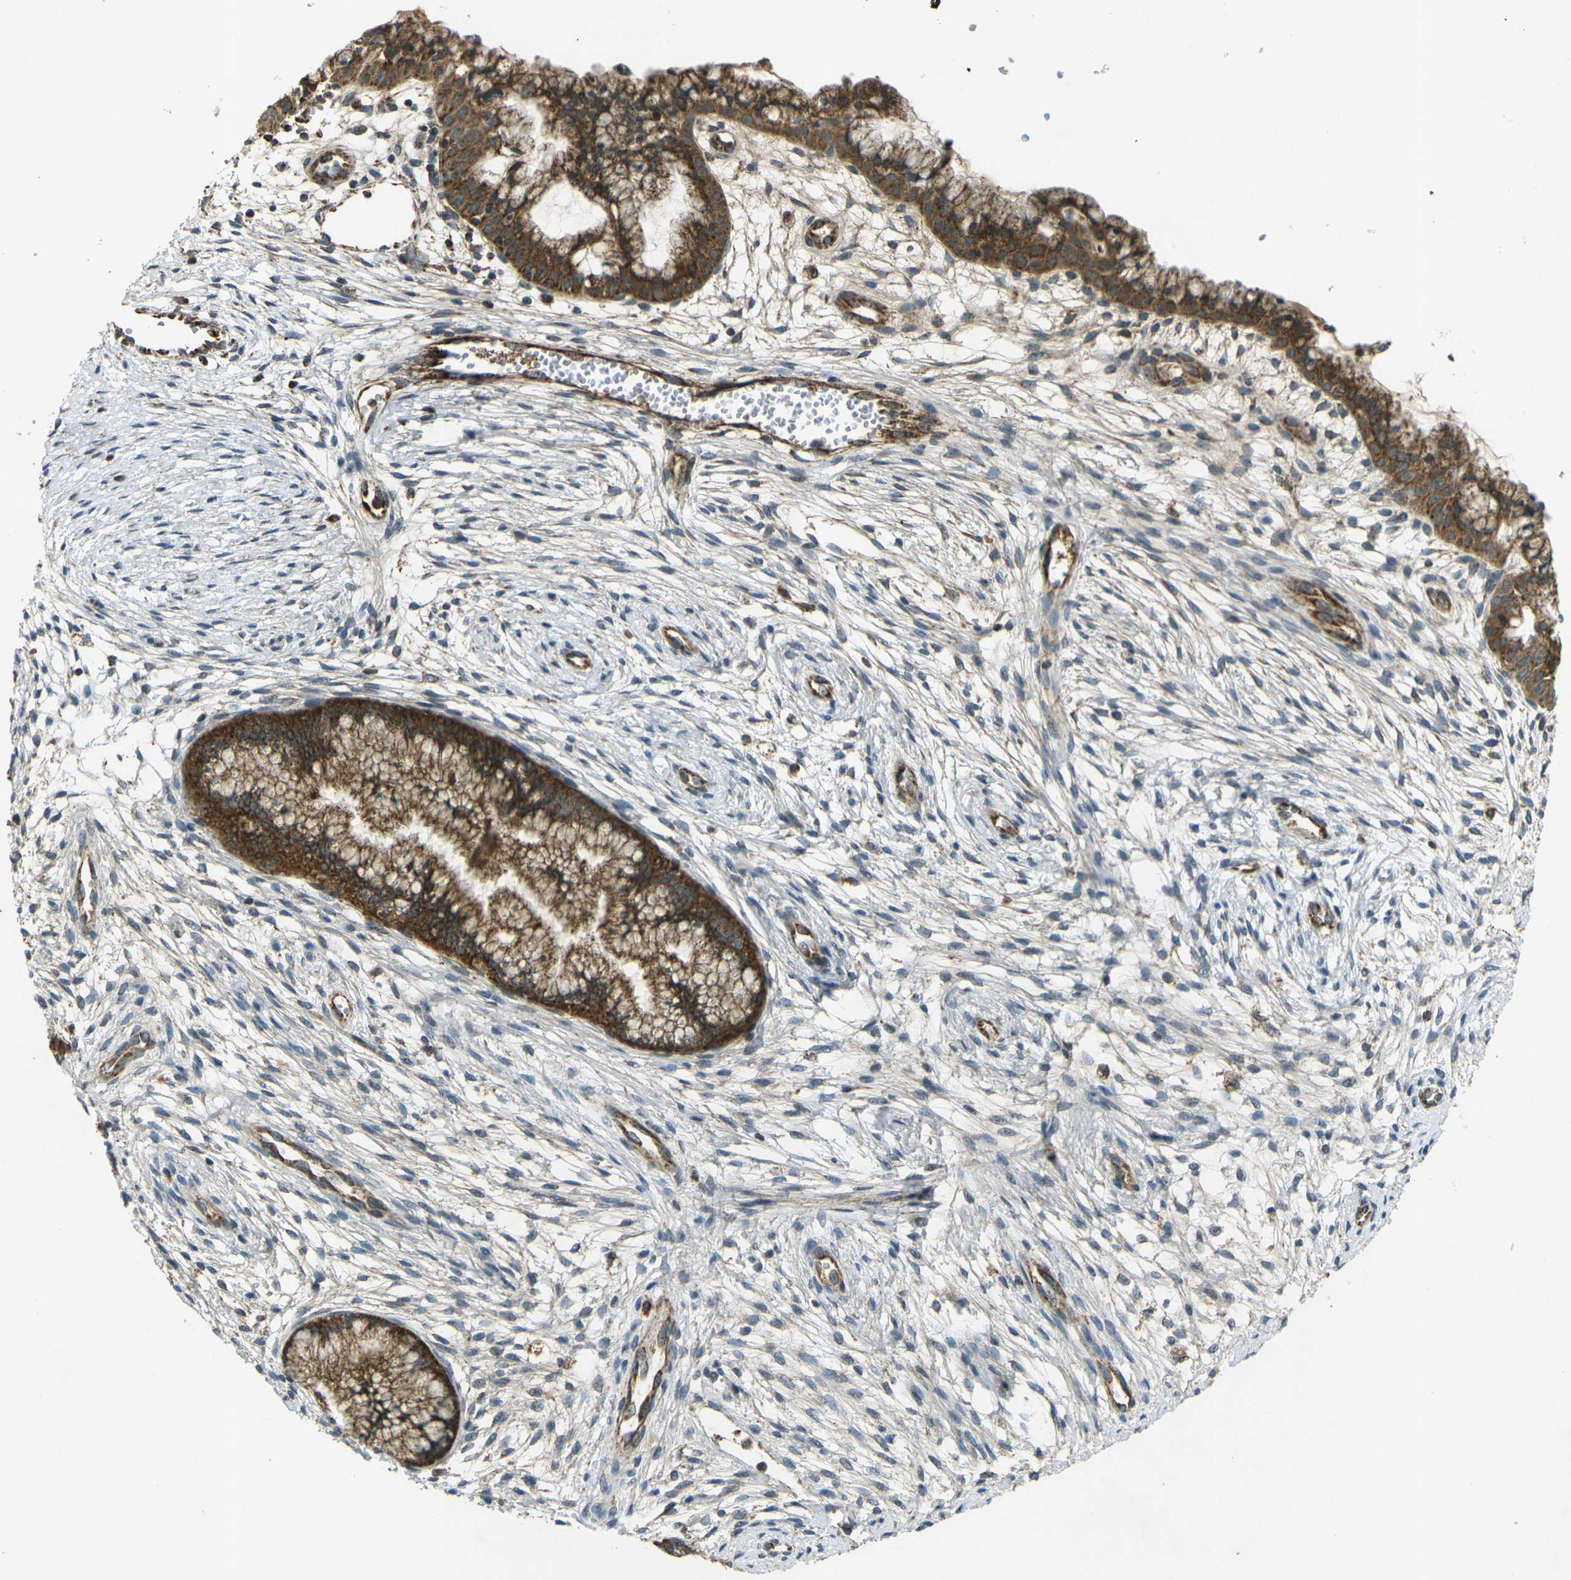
{"staining": {"intensity": "strong", "quantity": ">75%", "location": "cytoplasmic/membranous"}, "tissue": "cervix", "cell_type": "Glandular cells", "image_type": "normal", "snomed": [{"axis": "morphology", "description": "Normal tissue, NOS"}, {"axis": "topography", "description": "Cervix"}], "caption": "Brown immunohistochemical staining in unremarkable human cervix reveals strong cytoplasmic/membranous staining in approximately >75% of glandular cells.", "gene": "IGF1R", "patient": {"sex": "female", "age": 39}}